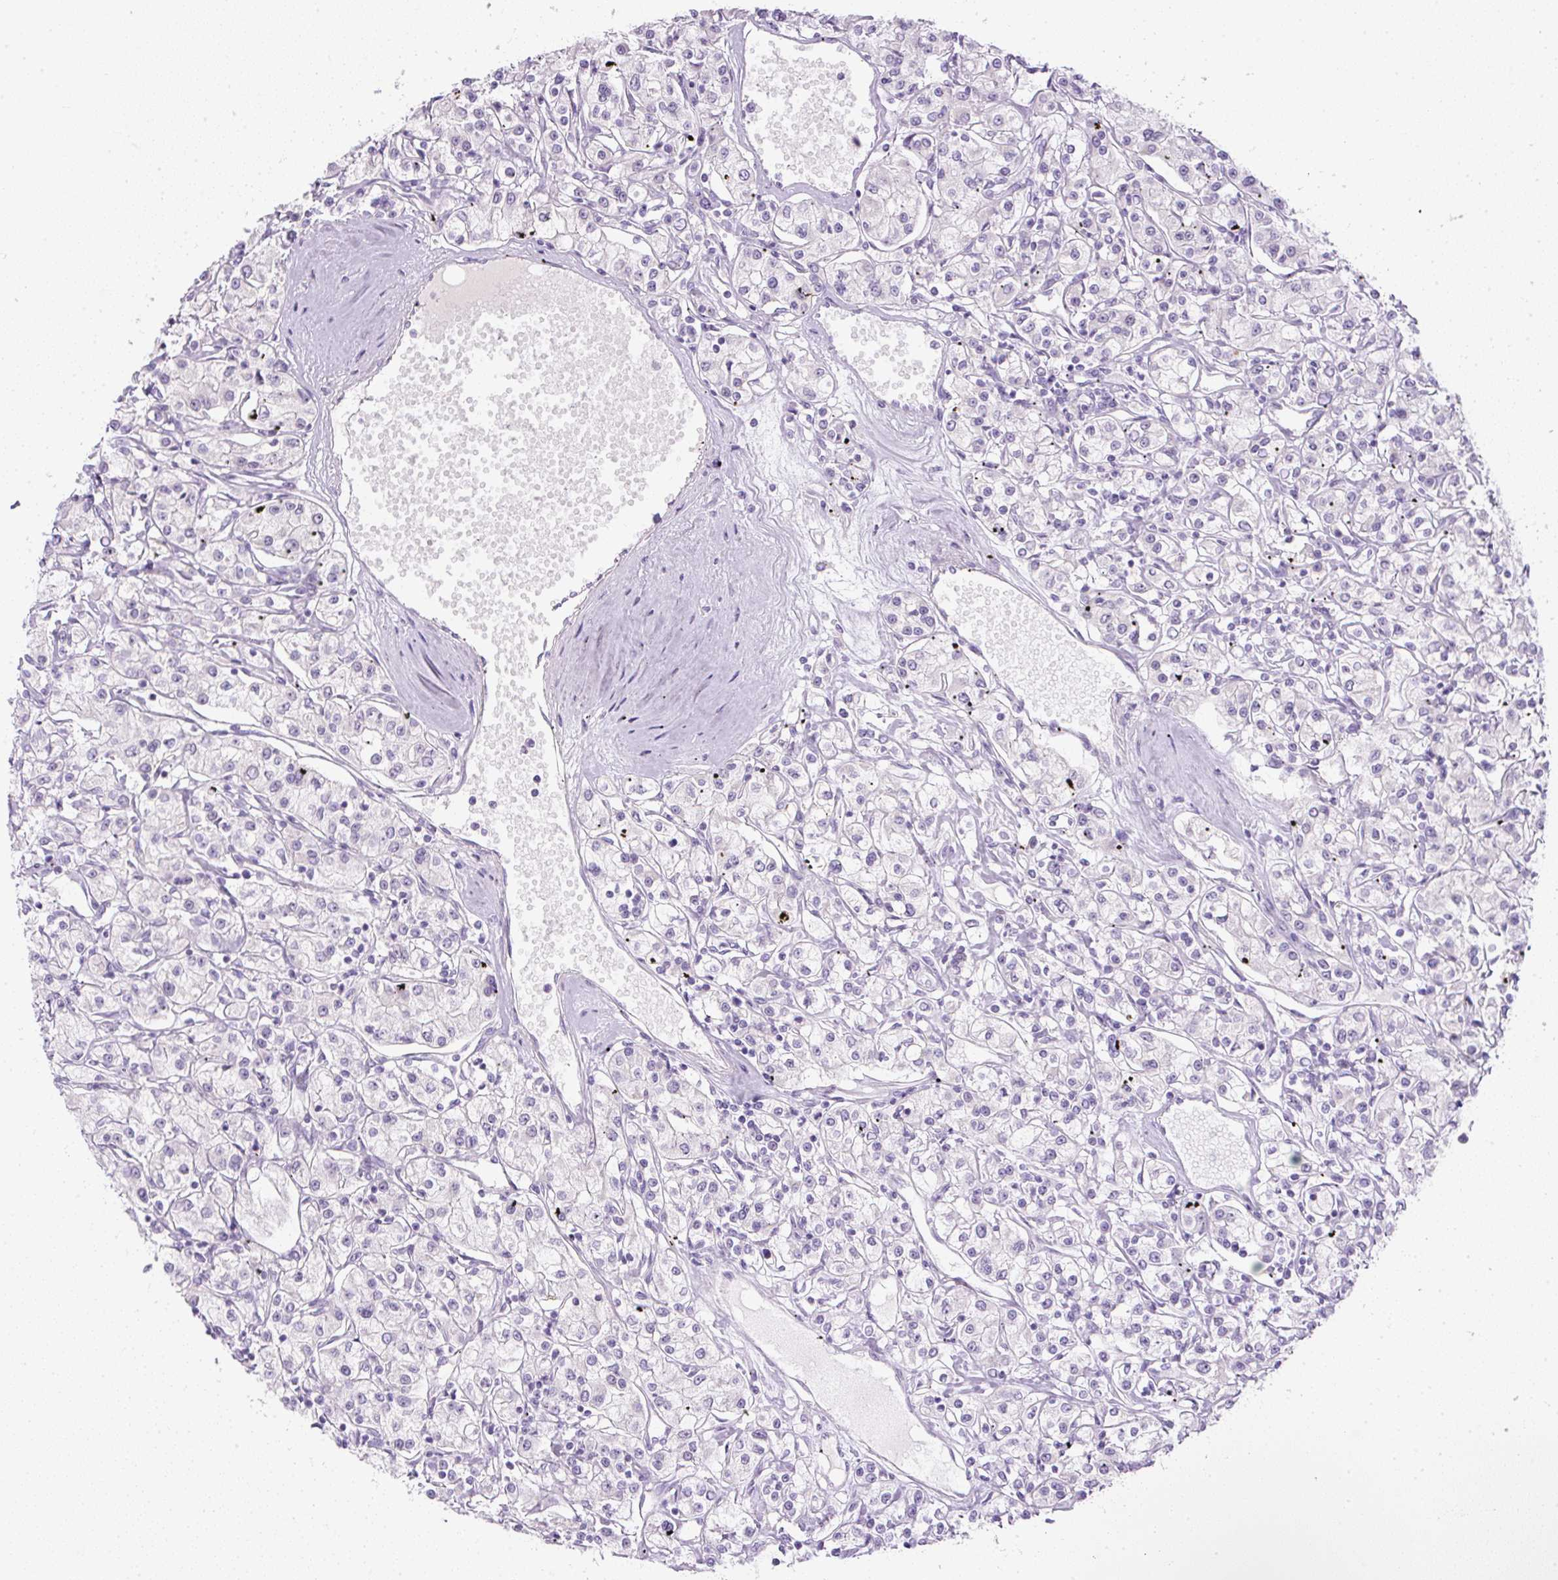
{"staining": {"intensity": "negative", "quantity": "none", "location": "none"}, "tissue": "renal cancer", "cell_type": "Tumor cells", "image_type": "cancer", "snomed": [{"axis": "morphology", "description": "Adenocarcinoma, NOS"}, {"axis": "topography", "description": "Kidney"}], "caption": "IHC histopathology image of neoplastic tissue: renal cancer stained with DAB shows no significant protein positivity in tumor cells. (Immunohistochemistry, brightfield microscopy, high magnification).", "gene": "FGFBP3", "patient": {"sex": "female", "age": 59}}